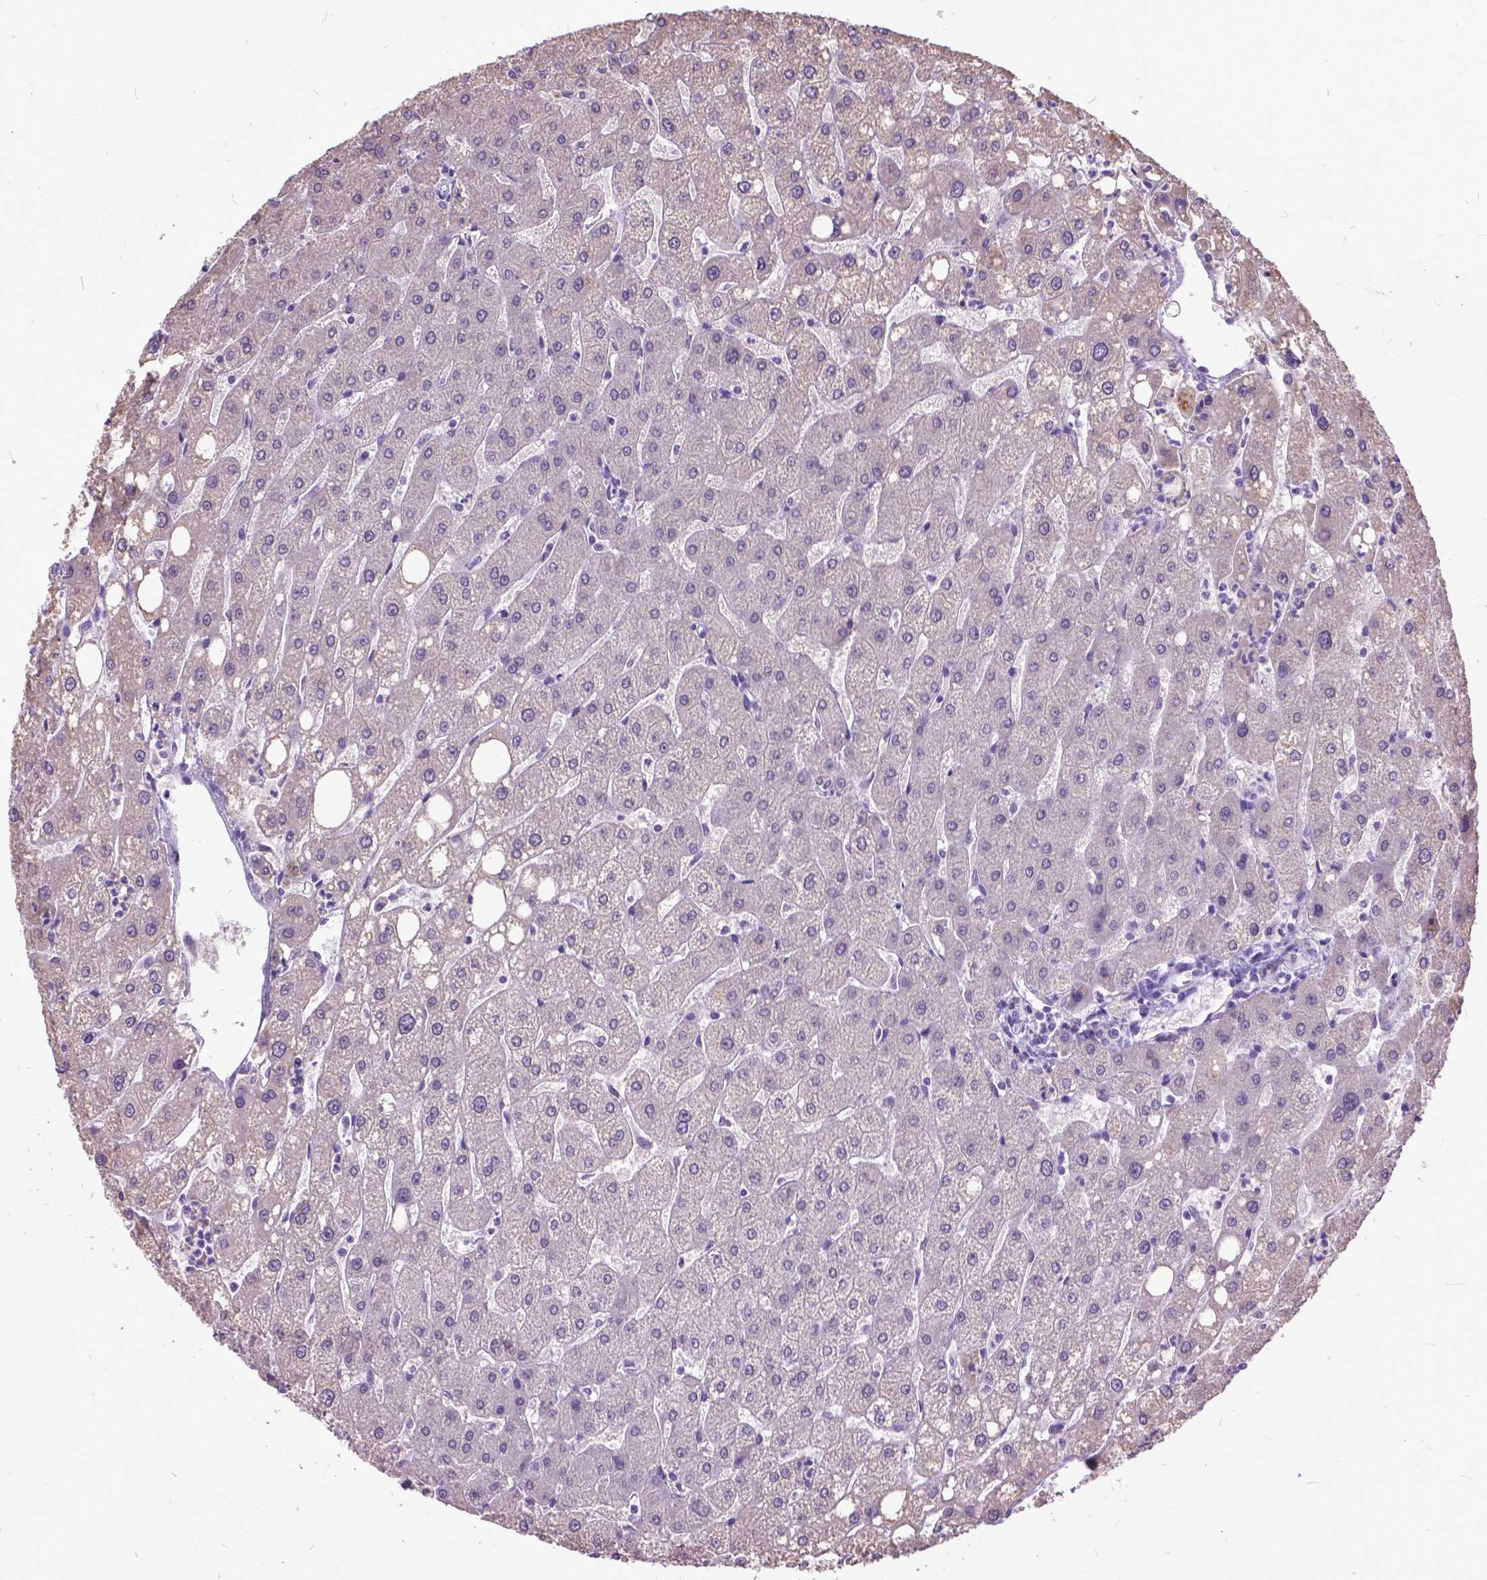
{"staining": {"intensity": "negative", "quantity": "none", "location": "none"}, "tissue": "liver", "cell_type": "Cholangiocytes", "image_type": "normal", "snomed": [{"axis": "morphology", "description": "Normal tissue, NOS"}, {"axis": "topography", "description": "Liver"}], "caption": "Protein analysis of unremarkable liver exhibits no significant positivity in cholangiocytes. (DAB immunohistochemistry, high magnification).", "gene": "MARCHF10", "patient": {"sex": "male", "age": 67}}